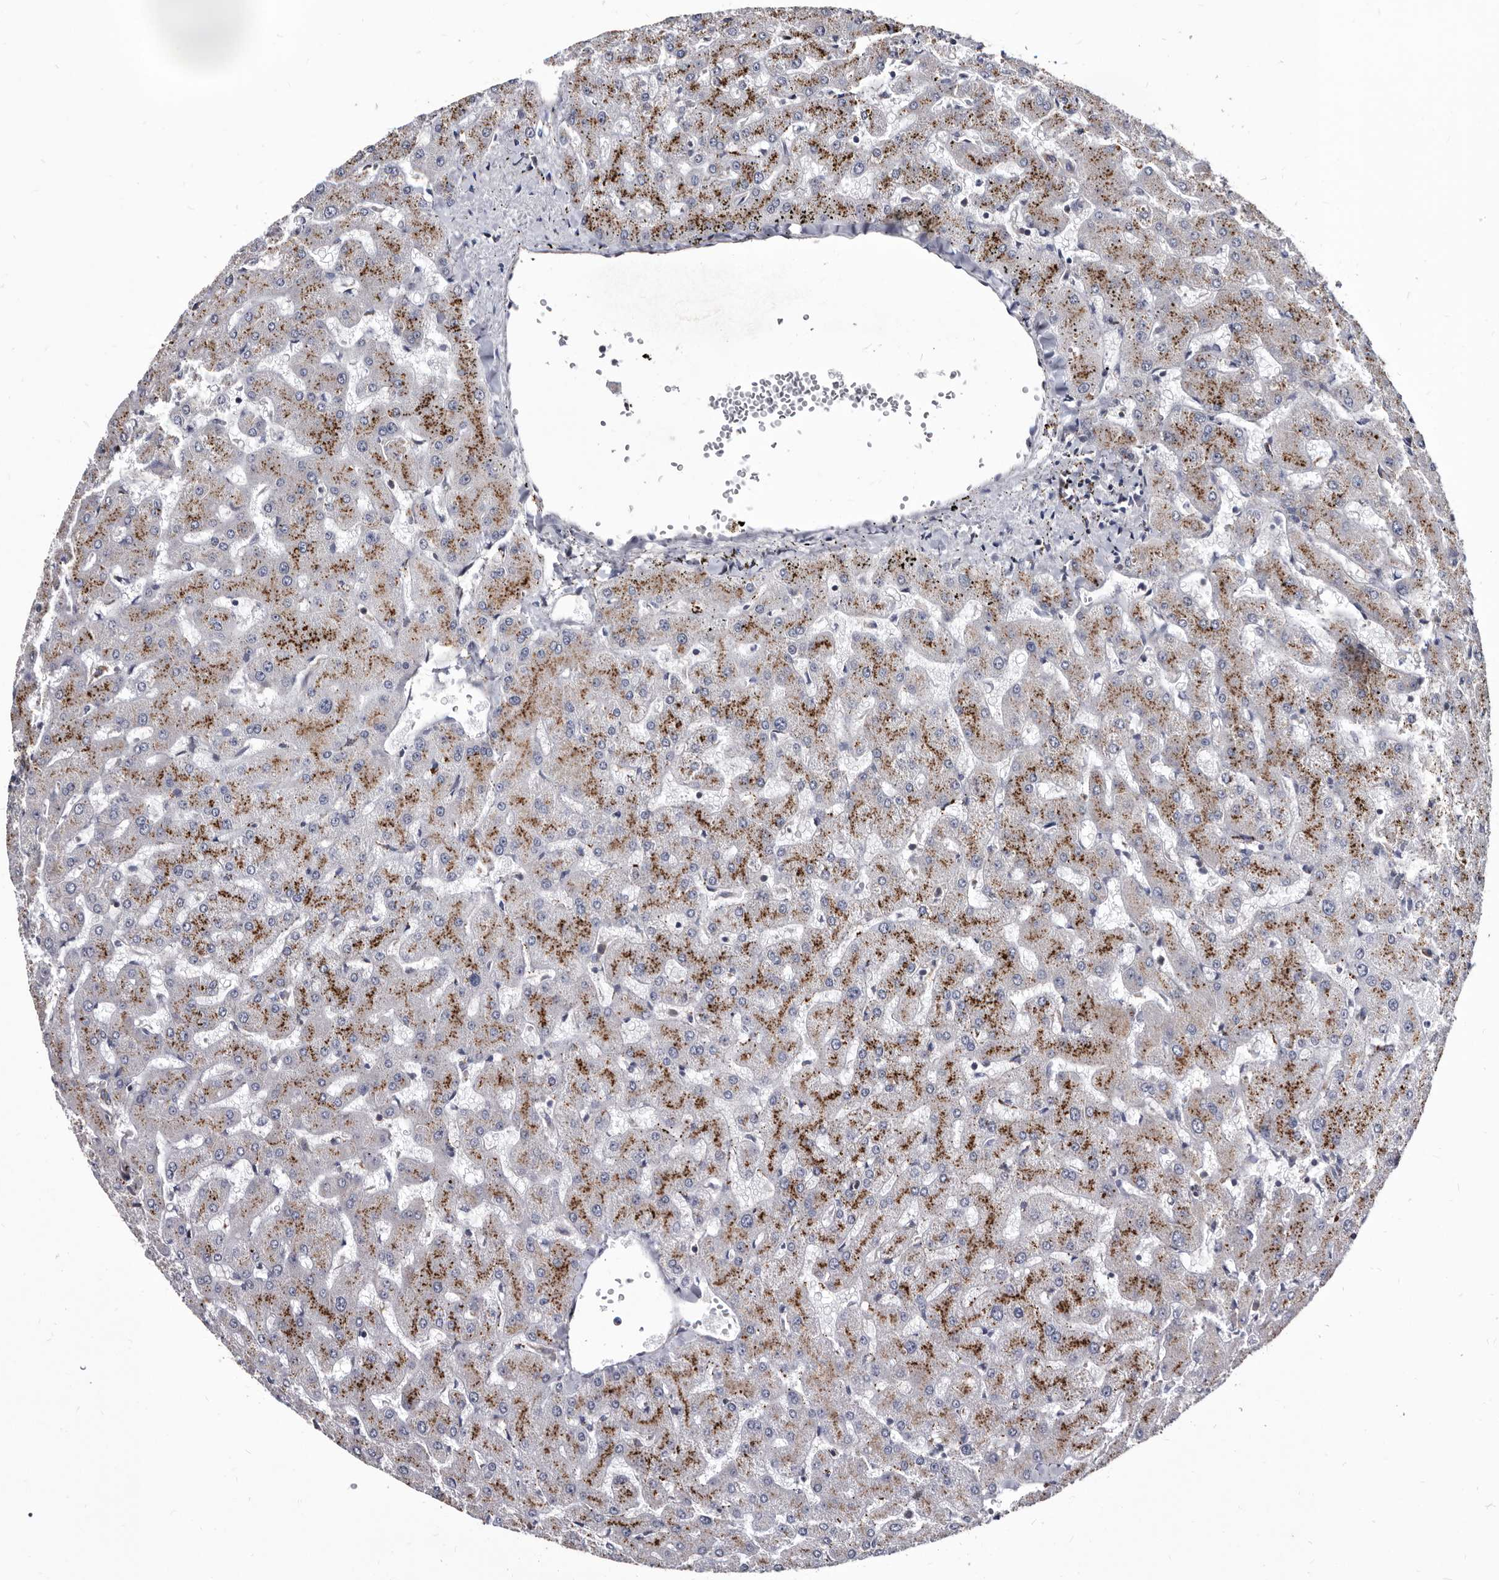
{"staining": {"intensity": "negative", "quantity": "none", "location": "none"}, "tissue": "liver", "cell_type": "Cholangiocytes", "image_type": "normal", "snomed": [{"axis": "morphology", "description": "Normal tissue, NOS"}, {"axis": "topography", "description": "Liver"}], "caption": "Photomicrograph shows no significant protein staining in cholangiocytes of normal liver. Brightfield microscopy of immunohistochemistry stained with DAB (brown) and hematoxylin (blue), captured at high magnification.", "gene": "ABCF2", "patient": {"sex": "female", "age": 63}}